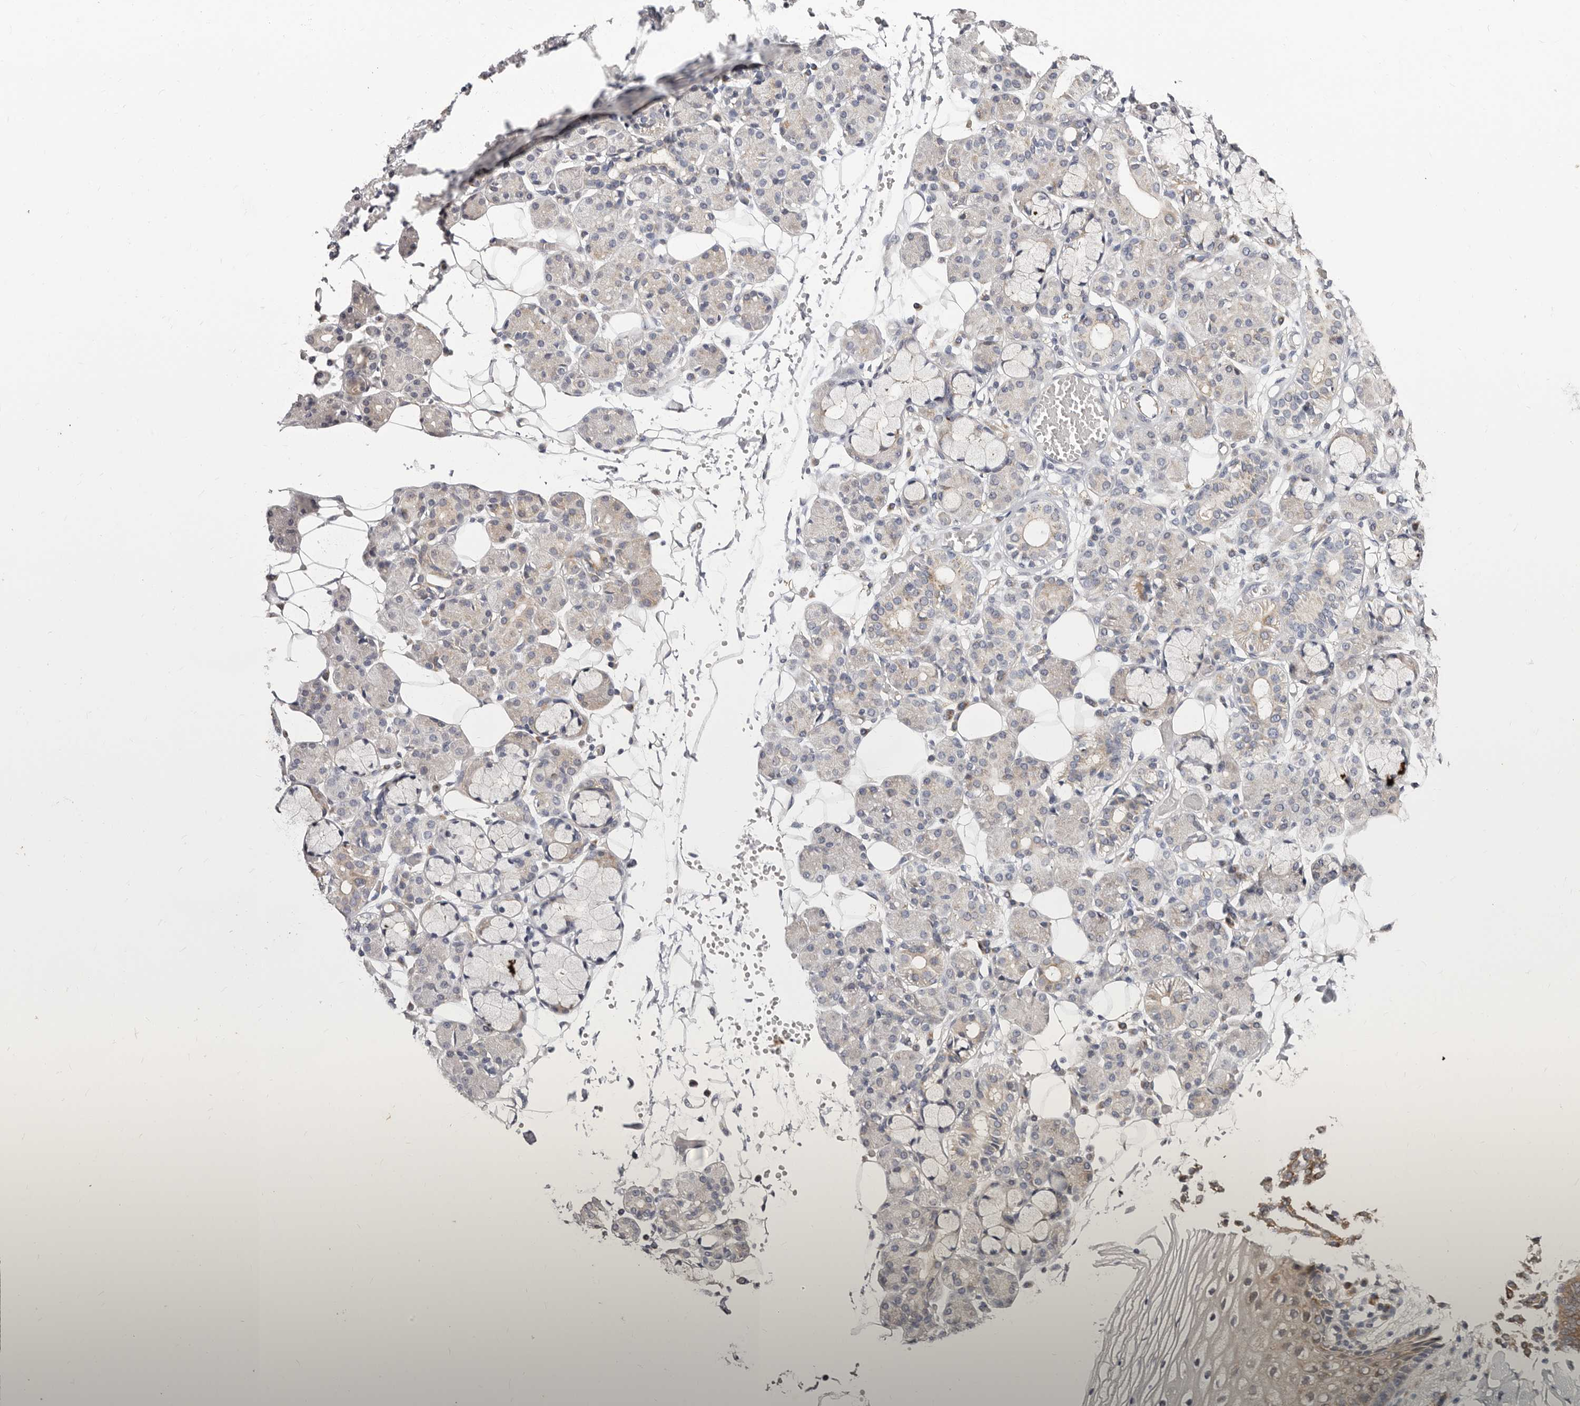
{"staining": {"intensity": "negative", "quantity": "none", "location": "none"}, "tissue": "salivary gland", "cell_type": "Glandular cells", "image_type": "normal", "snomed": [{"axis": "morphology", "description": "Normal tissue, NOS"}, {"axis": "topography", "description": "Salivary gland"}], "caption": "High magnification brightfield microscopy of normal salivary gland stained with DAB (3,3'-diaminobenzidine) (brown) and counterstained with hematoxylin (blue): glandular cells show no significant expression. Brightfield microscopy of IHC stained with DAB (3,3'-diaminobenzidine) (brown) and hematoxylin (blue), captured at high magnification.", "gene": "KLHL4", "patient": {"sex": "male", "age": 63}}